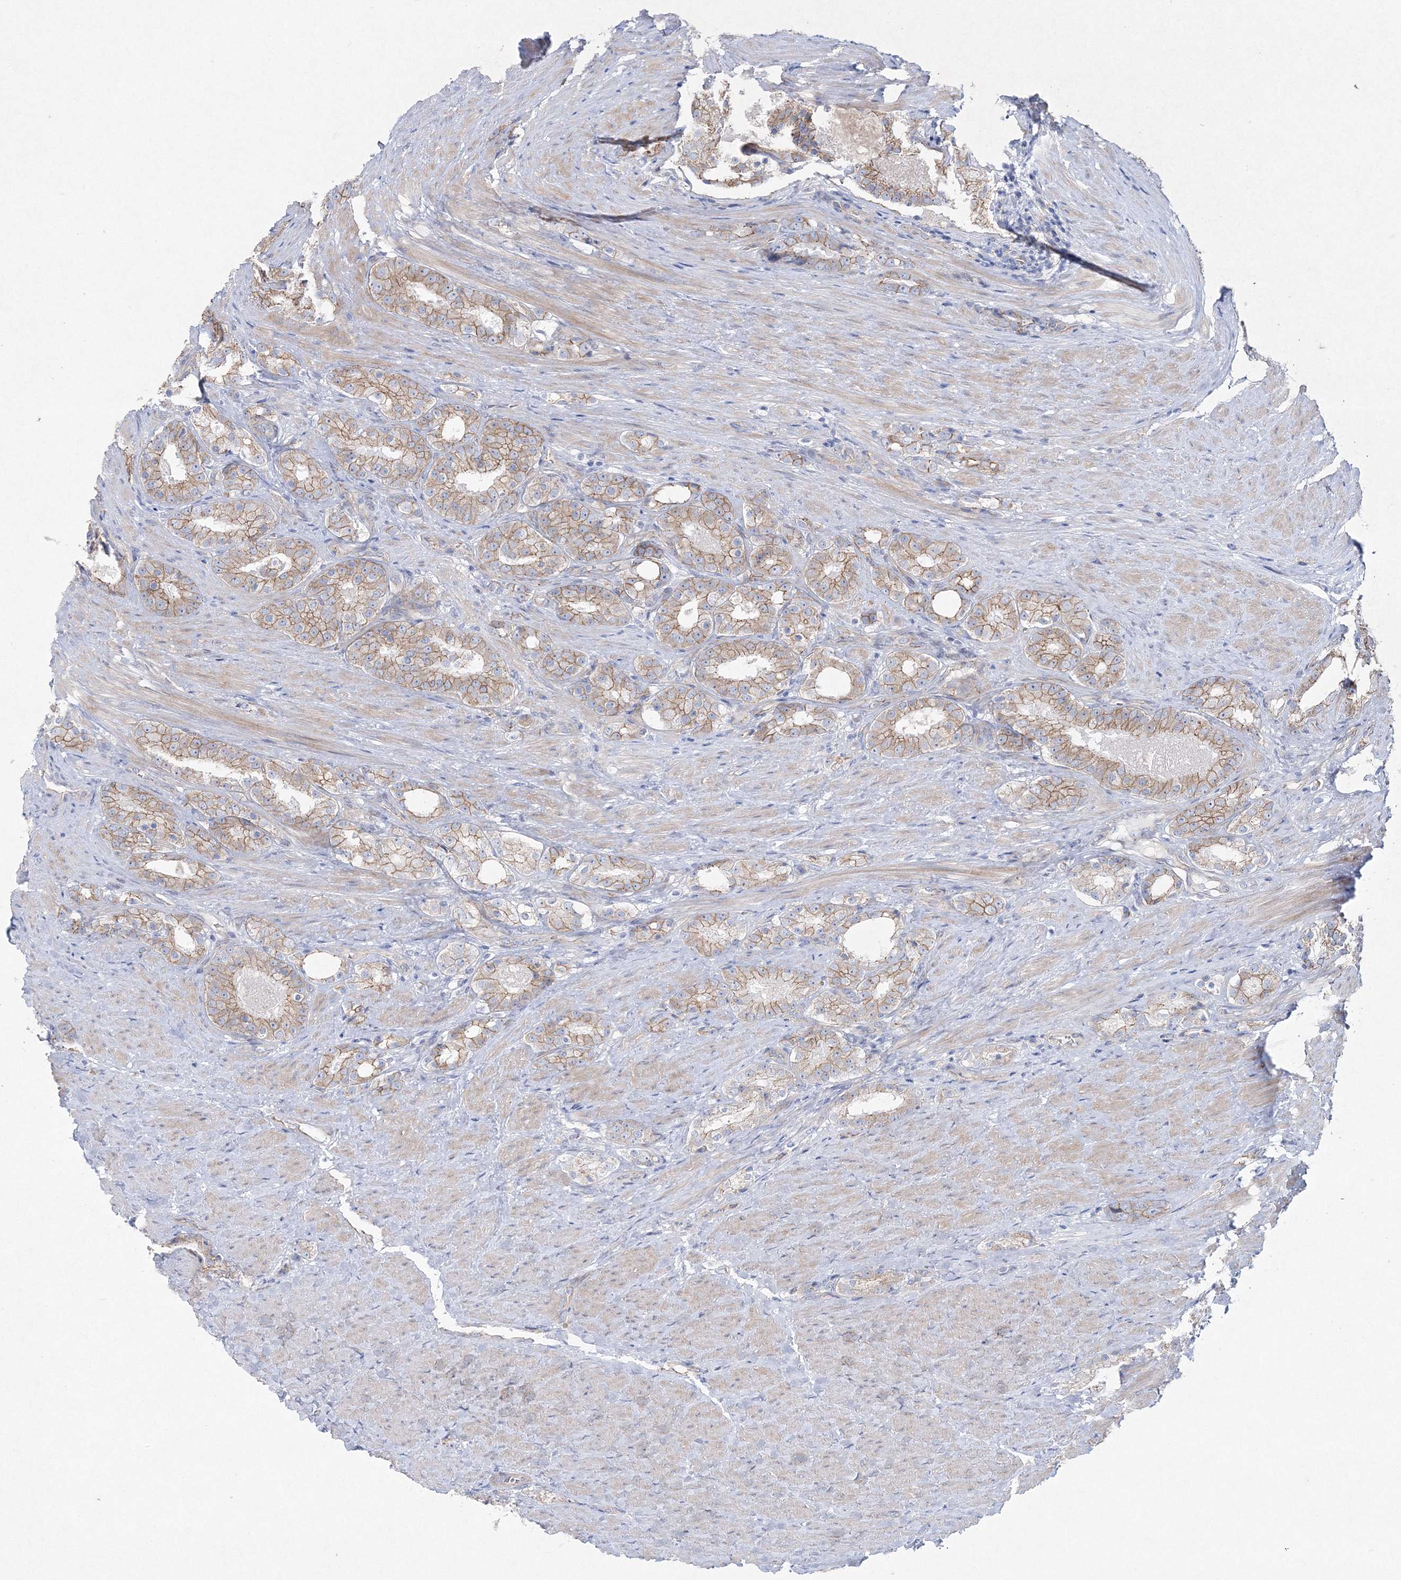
{"staining": {"intensity": "moderate", "quantity": "25%-75%", "location": "cytoplasmic/membranous"}, "tissue": "prostate cancer", "cell_type": "Tumor cells", "image_type": "cancer", "snomed": [{"axis": "morphology", "description": "Adenocarcinoma, High grade"}, {"axis": "topography", "description": "Prostate"}], "caption": "Brown immunohistochemical staining in prostate high-grade adenocarcinoma shows moderate cytoplasmic/membranous positivity in about 25%-75% of tumor cells.", "gene": "NAA40", "patient": {"sex": "male", "age": 60}}